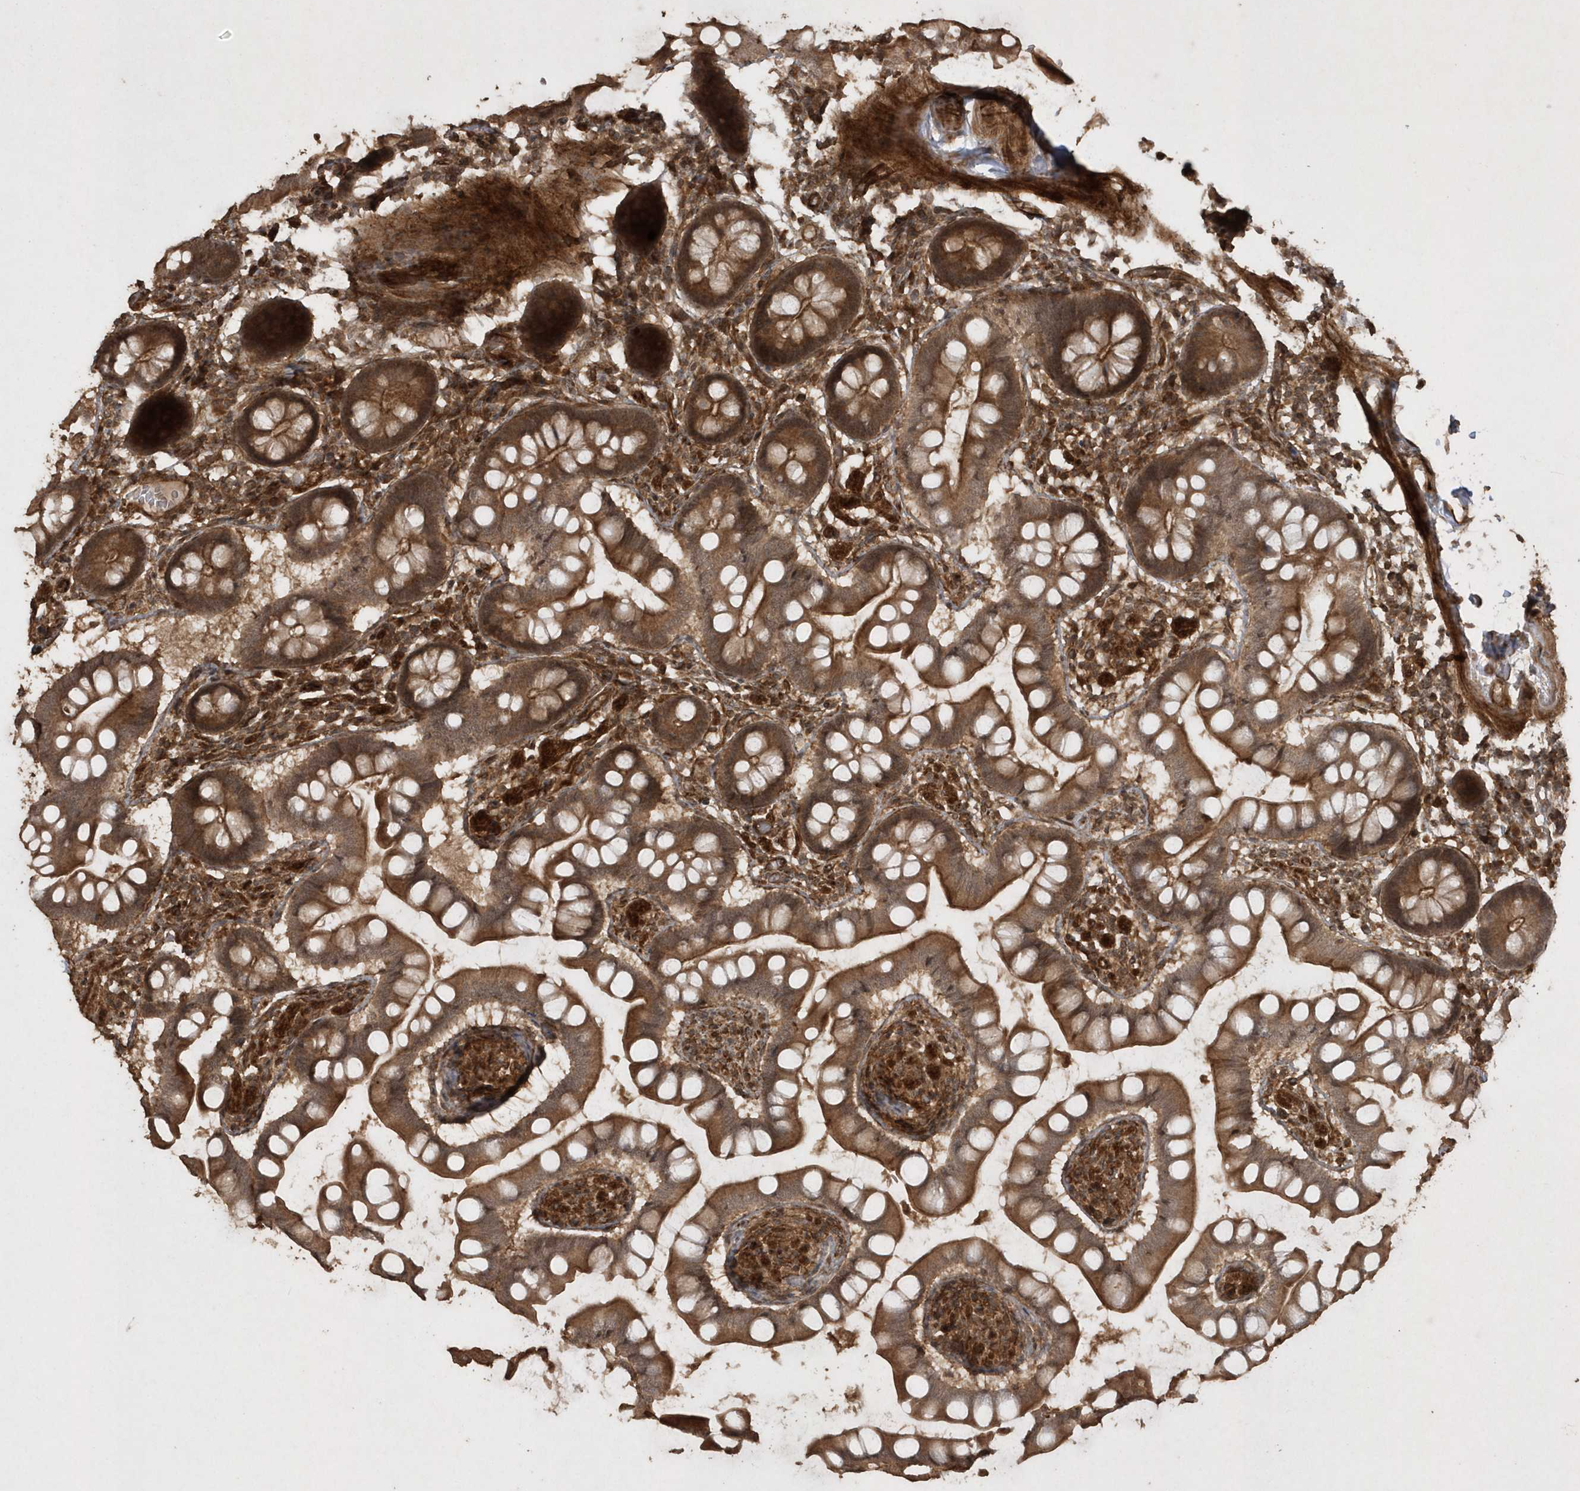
{"staining": {"intensity": "moderate", "quantity": ">75%", "location": "cytoplasmic/membranous"}, "tissue": "small intestine", "cell_type": "Glandular cells", "image_type": "normal", "snomed": [{"axis": "morphology", "description": "Normal tissue, NOS"}, {"axis": "topography", "description": "Small intestine"}], "caption": "Protein expression by immunohistochemistry displays moderate cytoplasmic/membranous staining in about >75% of glandular cells in normal small intestine. The protein of interest is stained brown, and the nuclei are stained in blue (DAB IHC with brightfield microscopy, high magnification).", "gene": "AVPI1", "patient": {"sex": "male", "age": 41}}